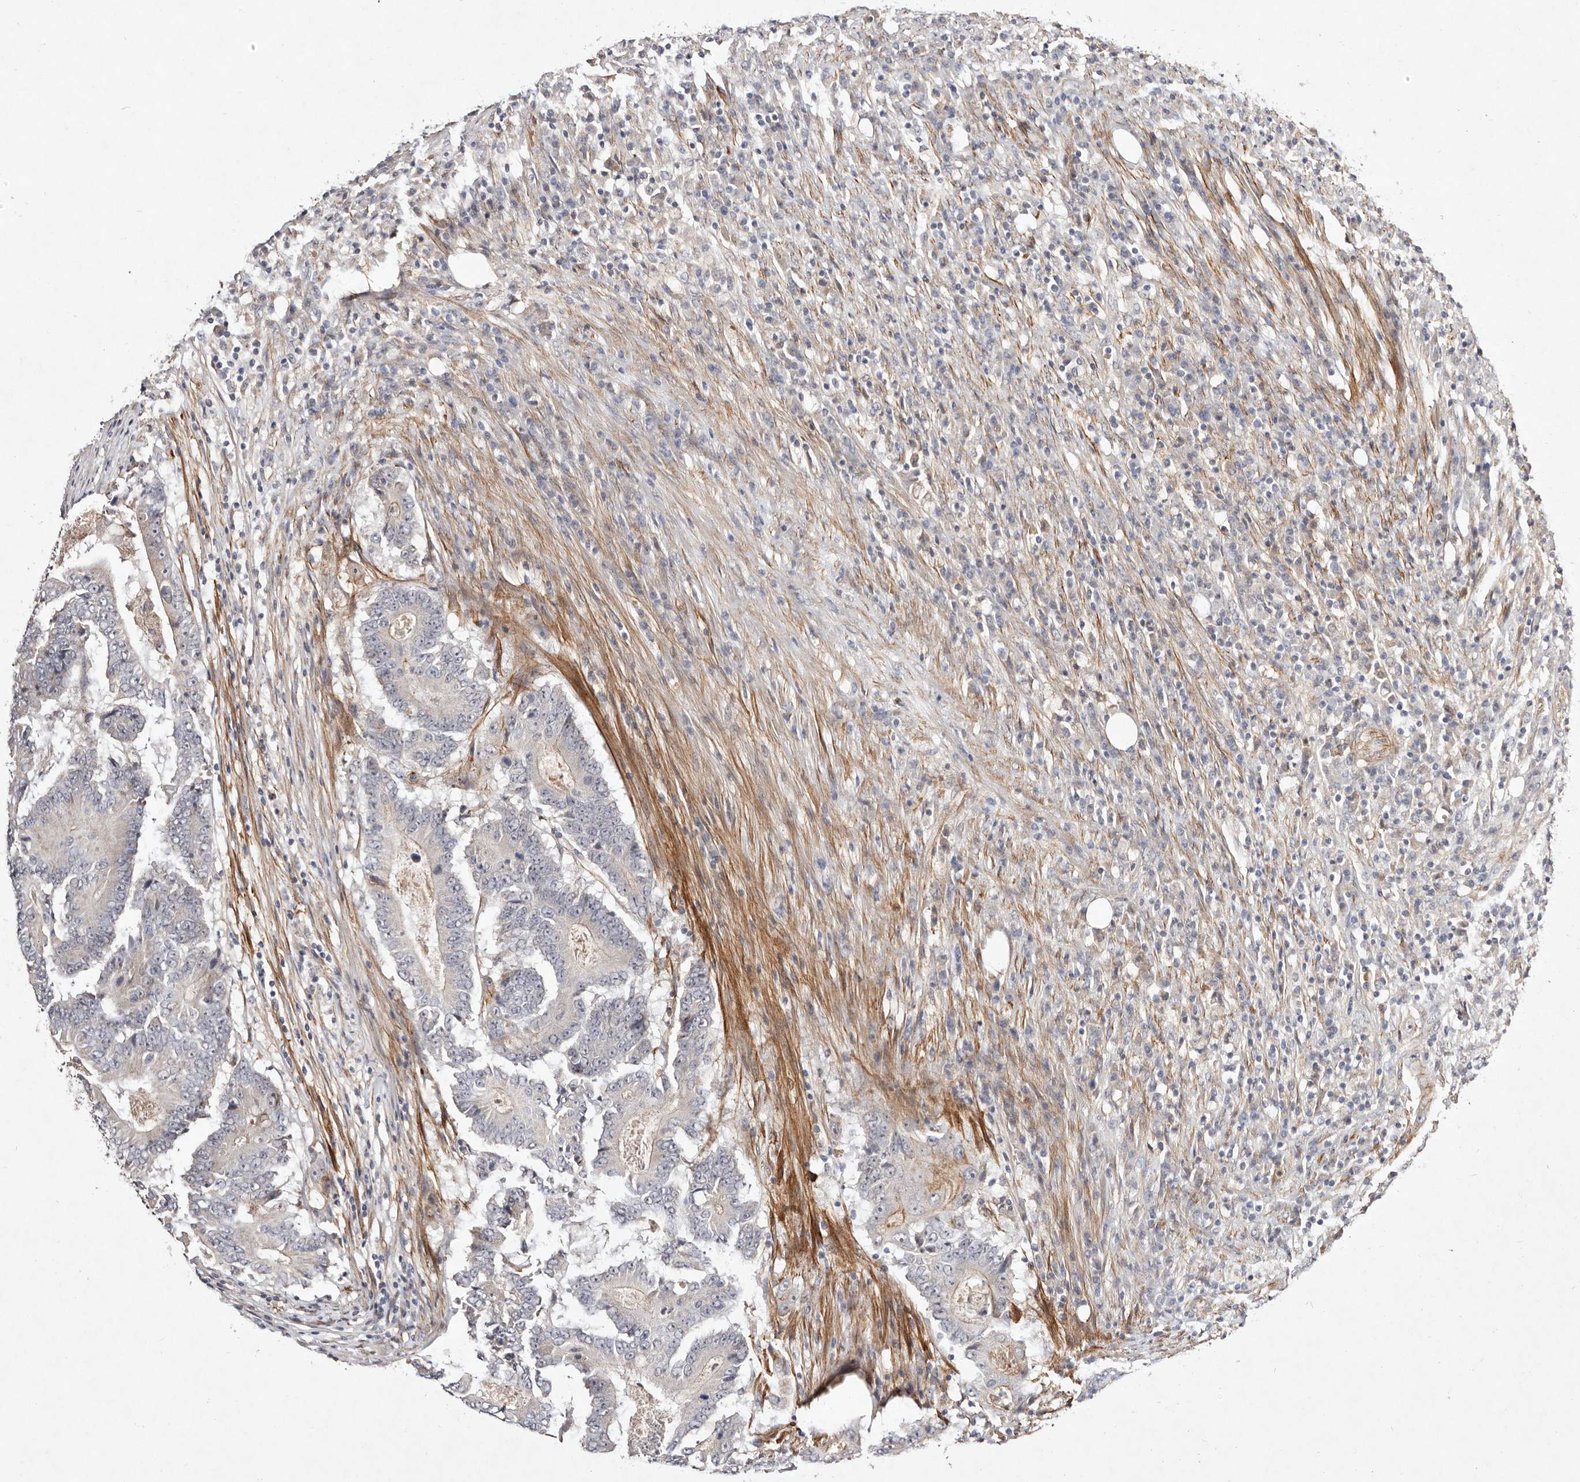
{"staining": {"intensity": "negative", "quantity": "none", "location": "none"}, "tissue": "colorectal cancer", "cell_type": "Tumor cells", "image_type": "cancer", "snomed": [{"axis": "morphology", "description": "Adenocarcinoma, NOS"}, {"axis": "topography", "description": "Colon"}], "caption": "Colorectal cancer (adenocarcinoma) was stained to show a protein in brown. There is no significant staining in tumor cells.", "gene": "MTMR11", "patient": {"sex": "male", "age": 83}}